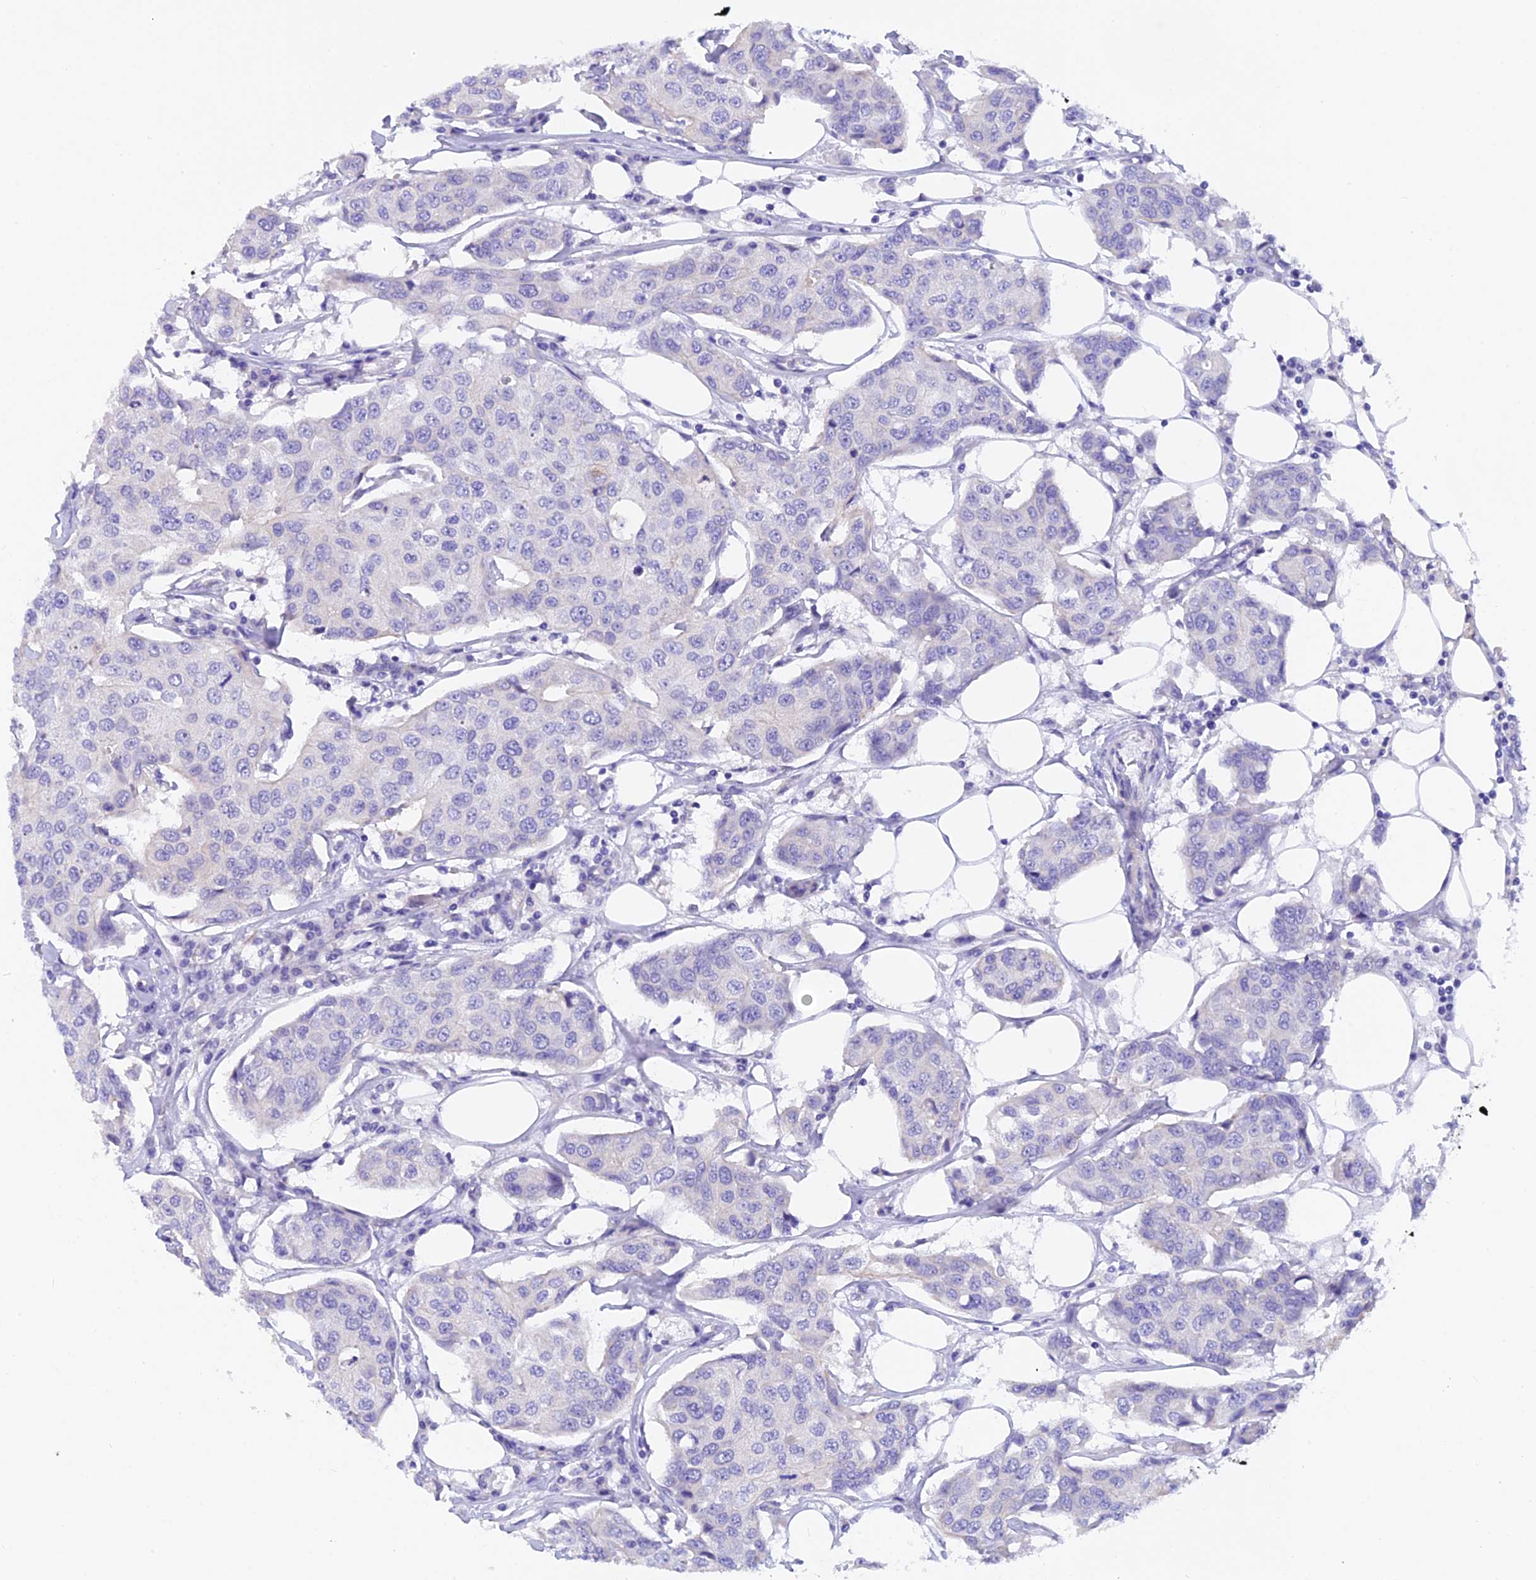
{"staining": {"intensity": "negative", "quantity": "none", "location": "none"}, "tissue": "breast cancer", "cell_type": "Tumor cells", "image_type": "cancer", "snomed": [{"axis": "morphology", "description": "Duct carcinoma"}, {"axis": "topography", "description": "Breast"}], "caption": "Protein analysis of breast cancer (invasive ductal carcinoma) shows no significant staining in tumor cells.", "gene": "C17orf67", "patient": {"sex": "female", "age": 80}}